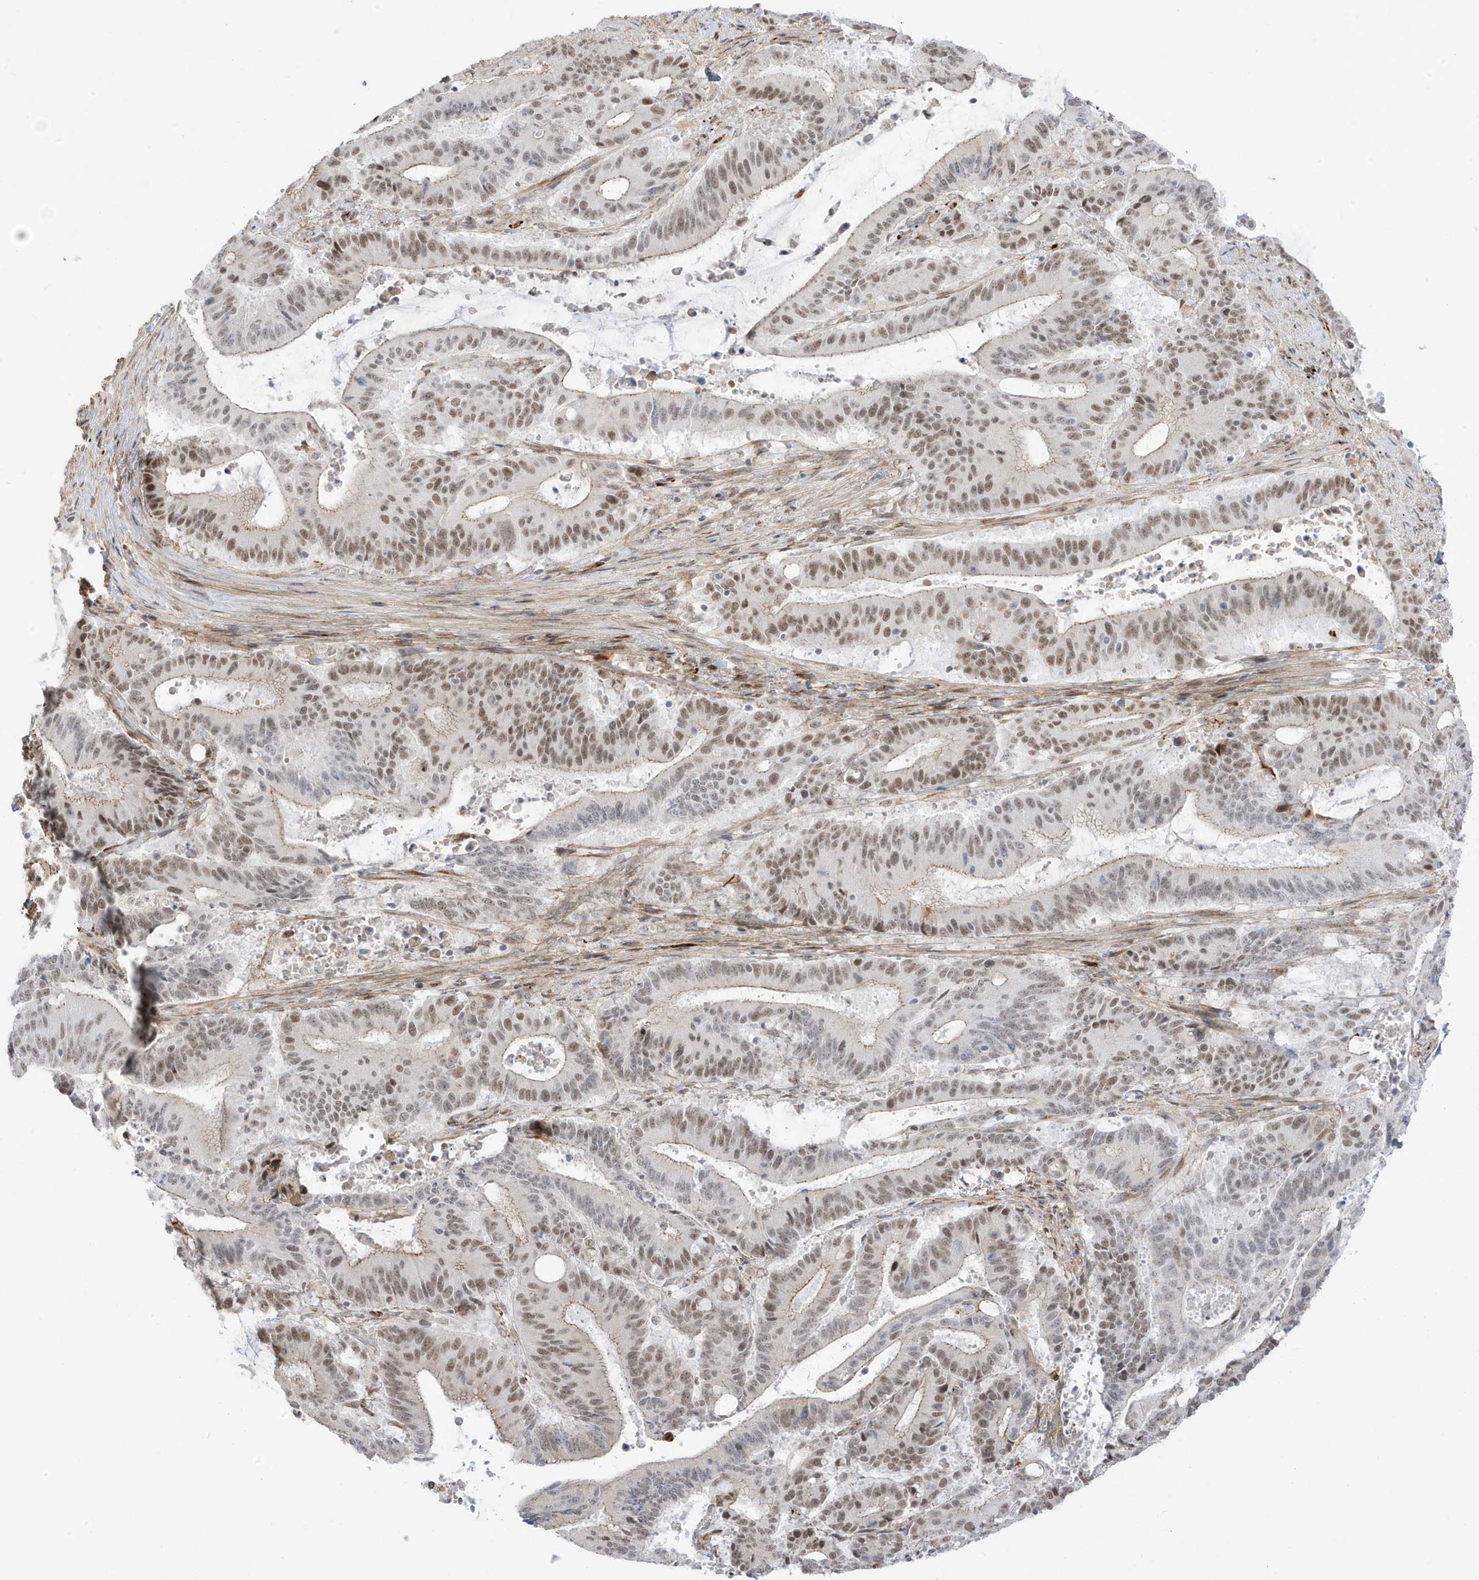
{"staining": {"intensity": "moderate", "quantity": ">75%", "location": "nuclear"}, "tissue": "liver cancer", "cell_type": "Tumor cells", "image_type": "cancer", "snomed": [{"axis": "morphology", "description": "Normal tissue, NOS"}, {"axis": "morphology", "description": "Cholangiocarcinoma"}, {"axis": "topography", "description": "Liver"}, {"axis": "topography", "description": "Peripheral nerve tissue"}], "caption": "Brown immunohistochemical staining in human liver cholangiocarcinoma shows moderate nuclear staining in approximately >75% of tumor cells.", "gene": "ADAMTSL3", "patient": {"sex": "female", "age": 73}}